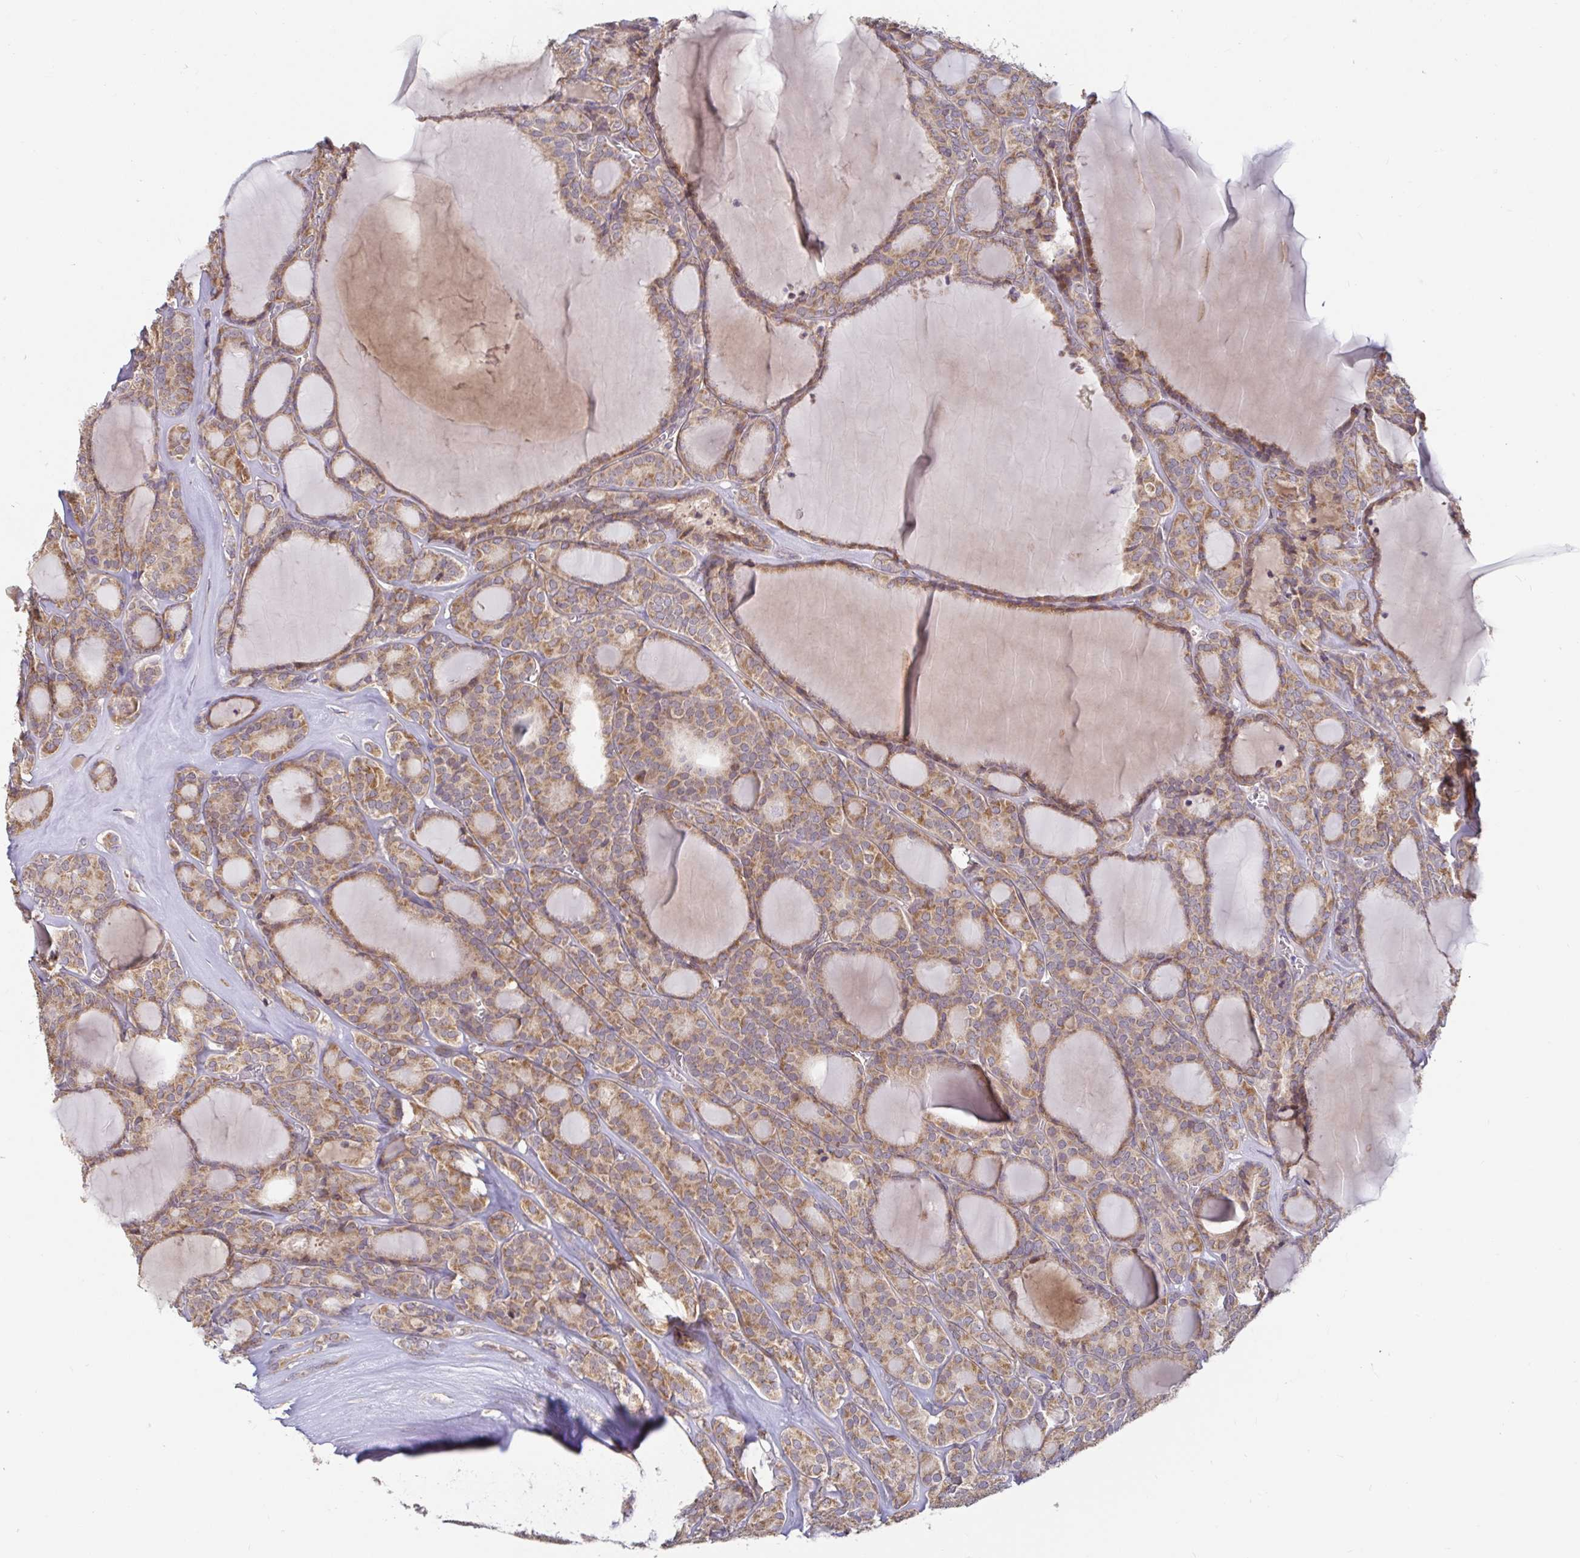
{"staining": {"intensity": "moderate", "quantity": ">75%", "location": "cytoplasmic/membranous"}, "tissue": "thyroid cancer", "cell_type": "Tumor cells", "image_type": "cancer", "snomed": [{"axis": "morphology", "description": "Follicular adenoma carcinoma, NOS"}, {"axis": "topography", "description": "Thyroid gland"}], "caption": "Immunohistochemical staining of thyroid cancer (follicular adenoma carcinoma) shows moderate cytoplasmic/membranous protein expression in about >75% of tumor cells.", "gene": "LARP1", "patient": {"sex": "male", "age": 74}}